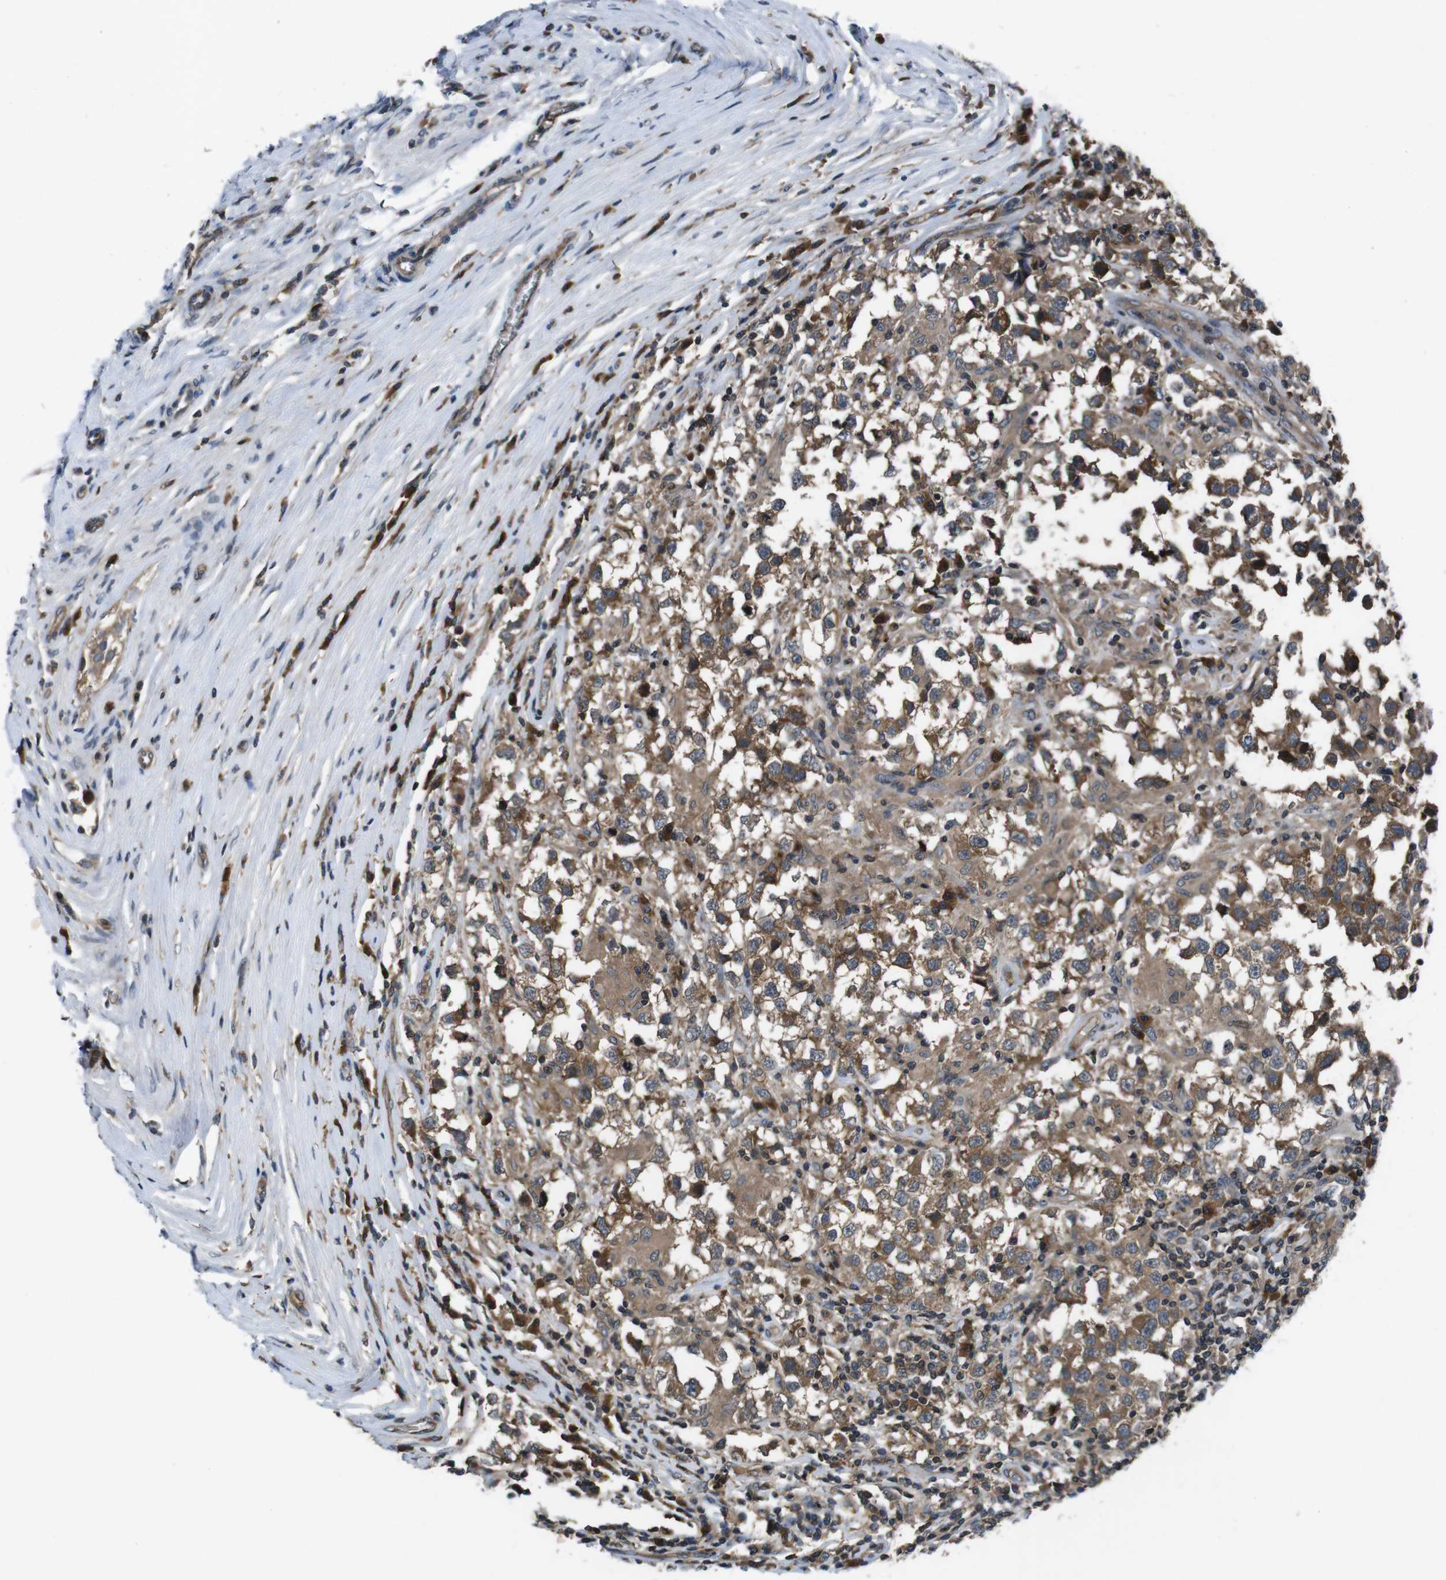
{"staining": {"intensity": "moderate", "quantity": ">75%", "location": "cytoplasmic/membranous"}, "tissue": "testis cancer", "cell_type": "Tumor cells", "image_type": "cancer", "snomed": [{"axis": "morphology", "description": "Carcinoma, Embryonal, NOS"}, {"axis": "topography", "description": "Testis"}], "caption": "A high-resolution histopathology image shows immunohistochemistry staining of embryonal carcinoma (testis), which shows moderate cytoplasmic/membranous expression in about >75% of tumor cells.", "gene": "SLC22A23", "patient": {"sex": "male", "age": 21}}